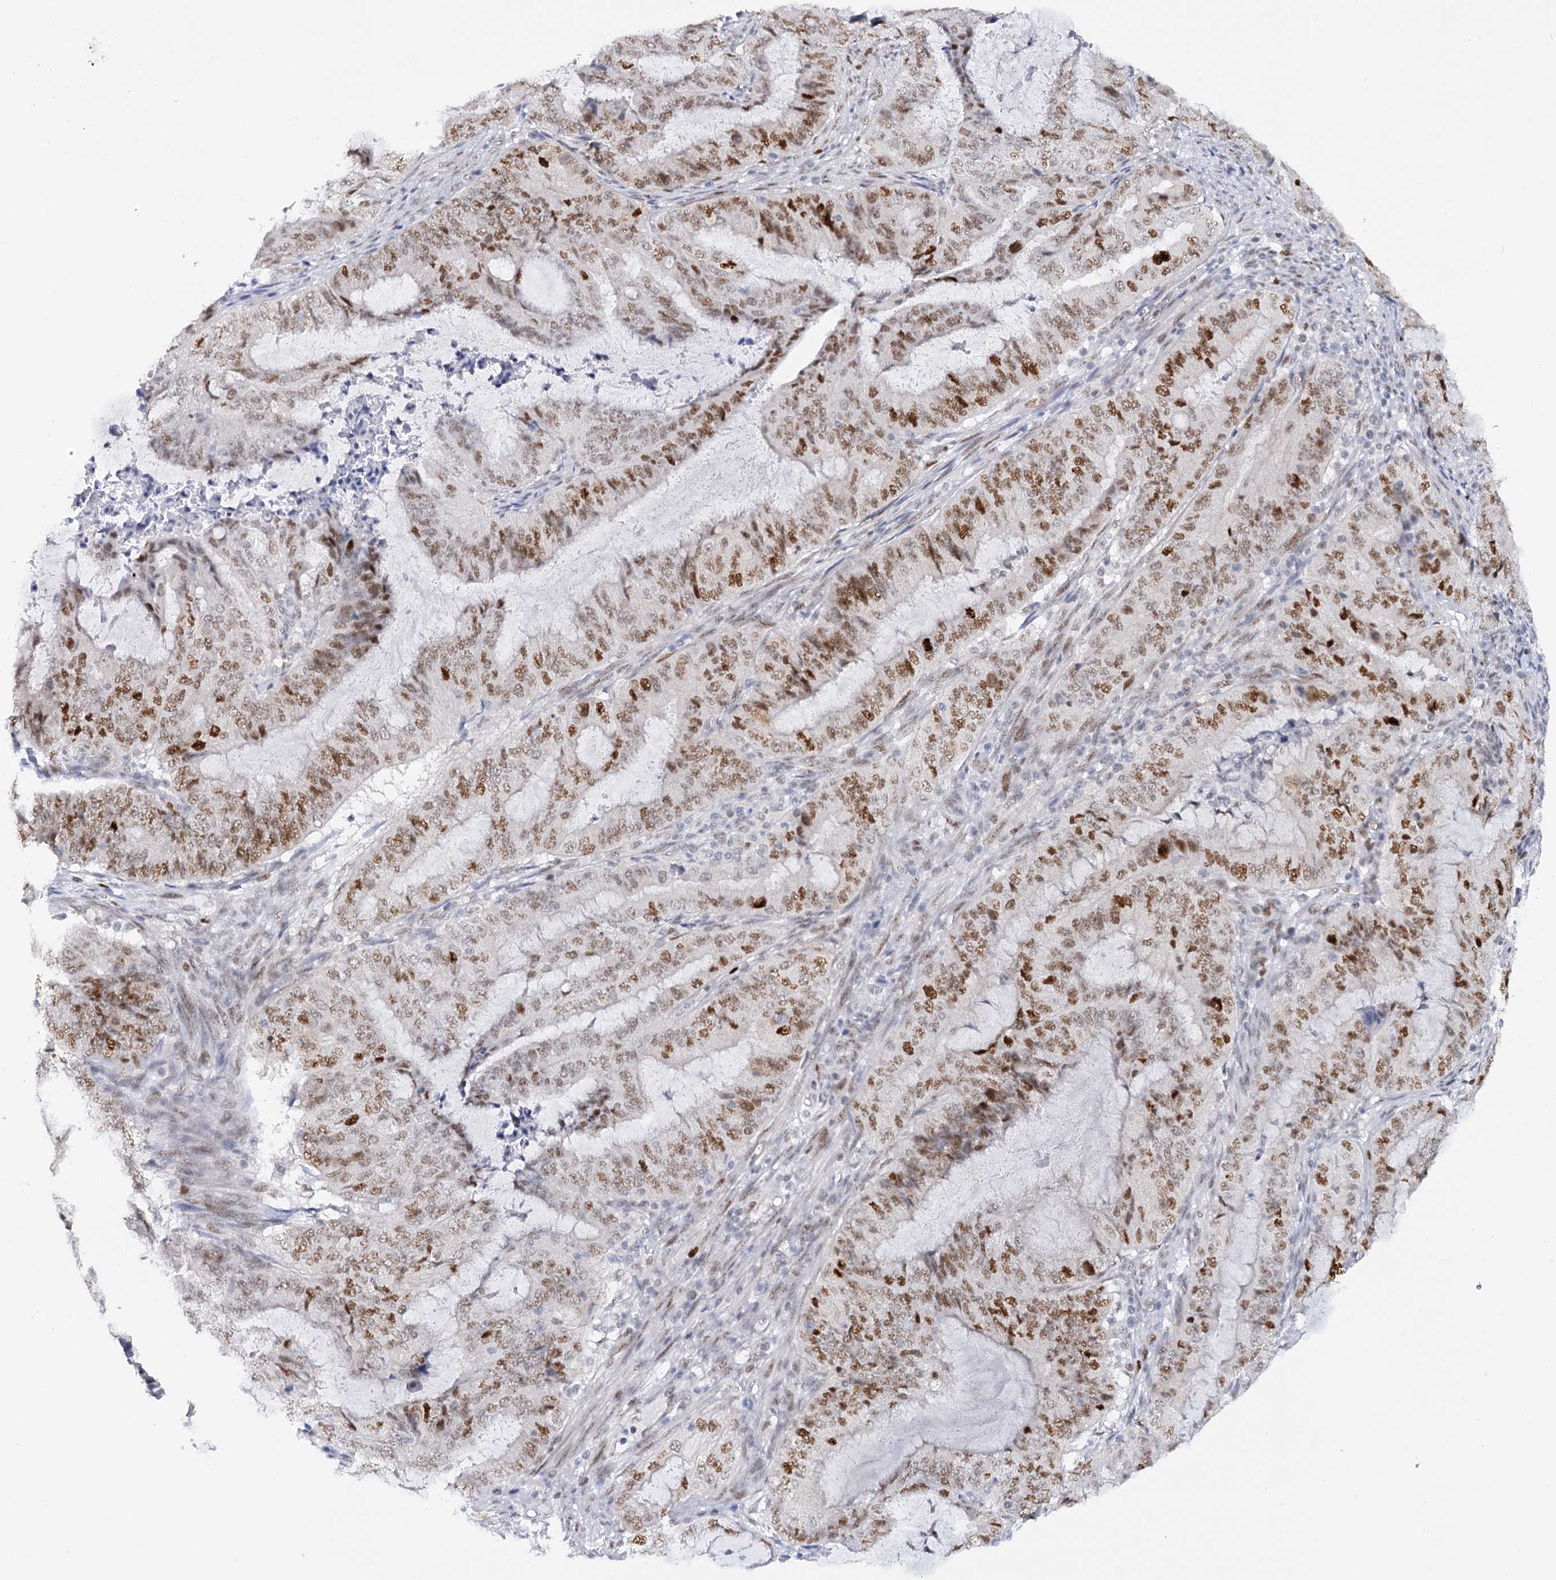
{"staining": {"intensity": "moderate", "quantity": ">75%", "location": "nuclear"}, "tissue": "endometrial cancer", "cell_type": "Tumor cells", "image_type": "cancer", "snomed": [{"axis": "morphology", "description": "Adenocarcinoma, NOS"}, {"axis": "topography", "description": "Endometrium"}], "caption": "A brown stain labels moderate nuclear positivity of a protein in human endometrial cancer (adenocarcinoma) tumor cells. The protein of interest is stained brown, and the nuclei are stained in blue (DAB IHC with brightfield microscopy, high magnification).", "gene": "TP53", "patient": {"sex": "female", "age": 51}}